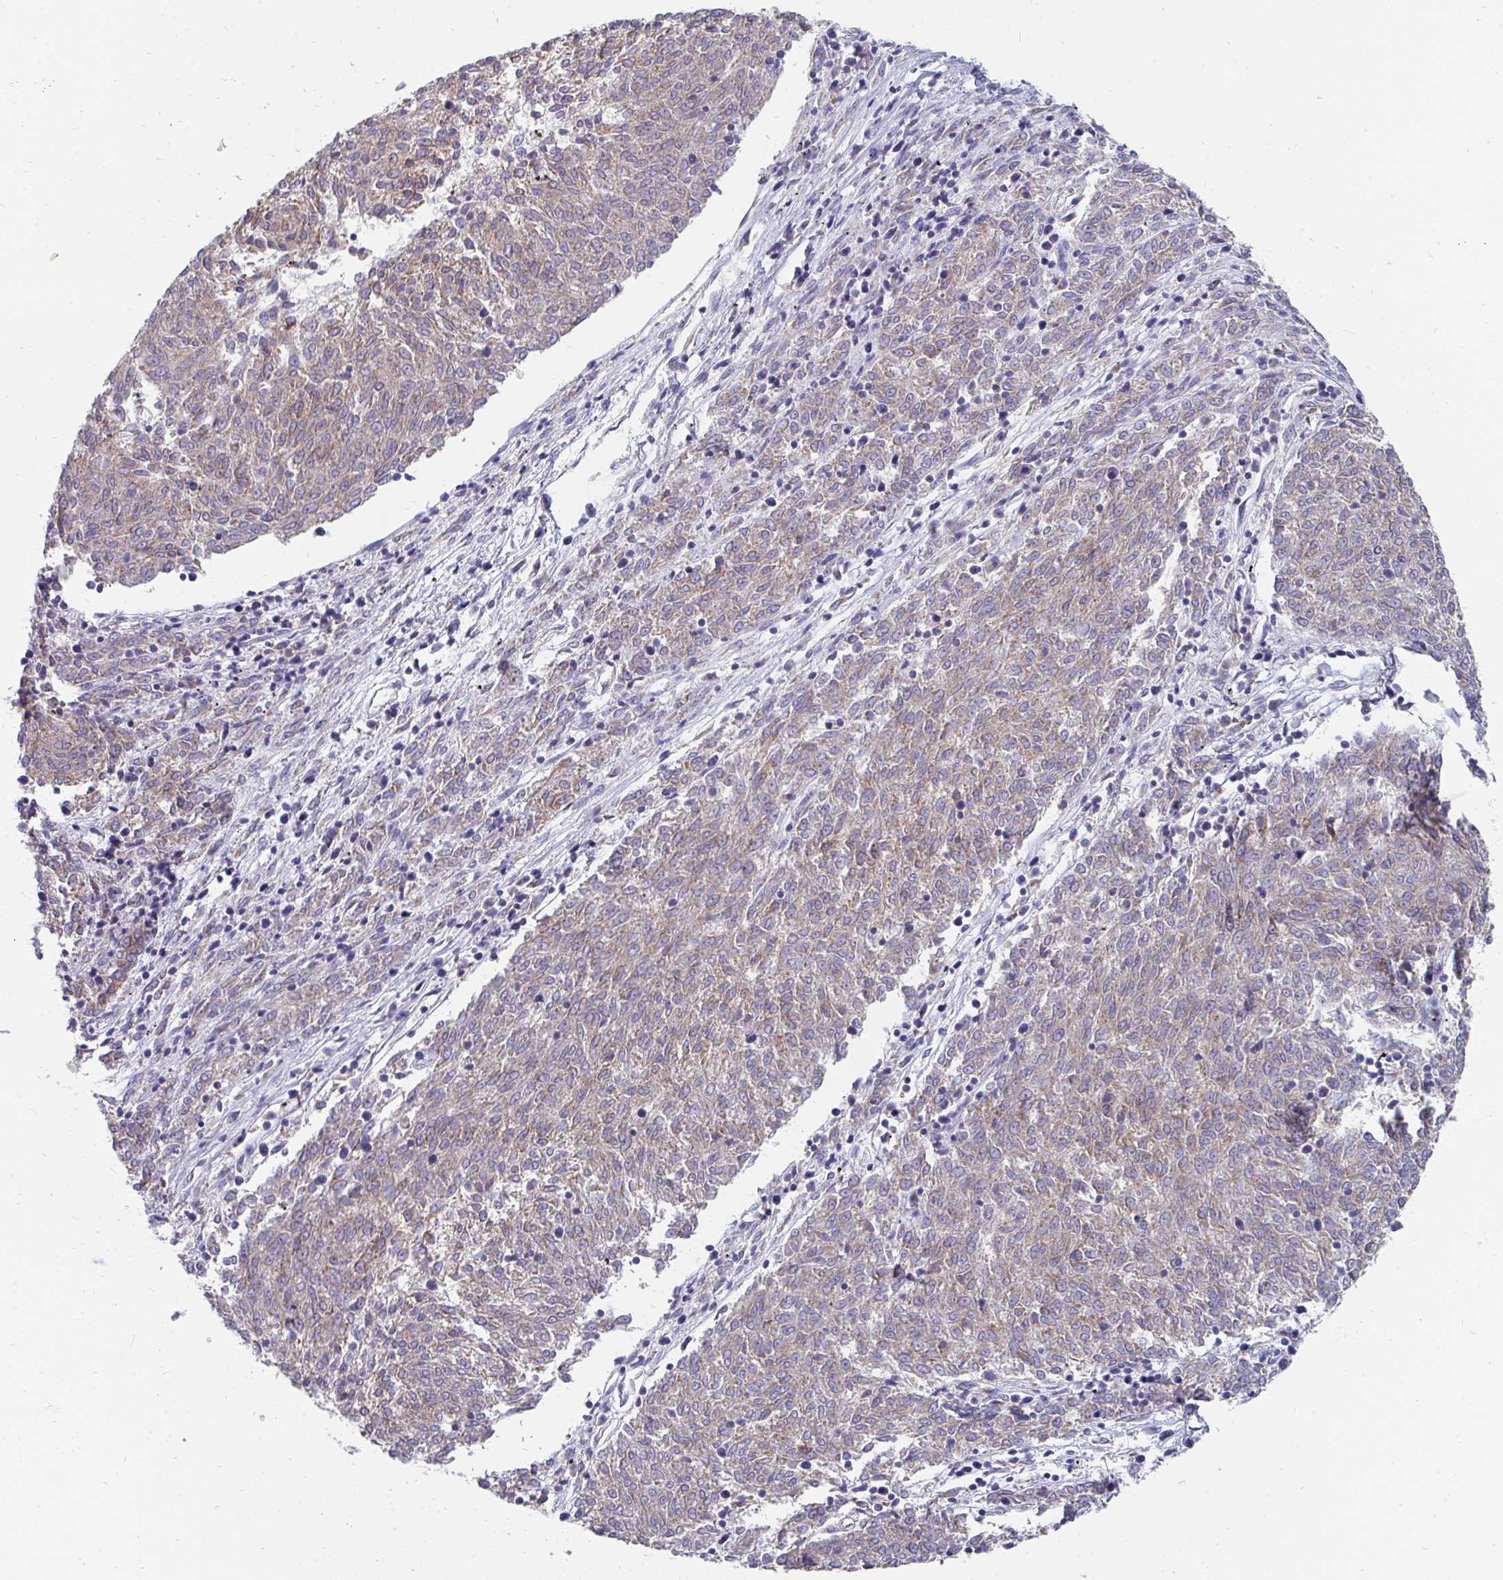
{"staining": {"intensity": "moderate", "quantity": "25%-75%", "location": "cytoplasmic/membranous"}, "tissue": "melanoma", "cell_type": "Tumor cells", "image_type": "cancer", "snomed": [{"axis": "morphology", "description": "Malignant melanoma, NOS"}, {"axis": "topography", "description": "Skin"}], "caption": "A medium amount of moderate cytoplasmic/membranous positivity is seen in about 25%-75% of tumor cells in melanoma tissue.", "gene": "PC", "patient": {"sex": "female", "age": 72}}